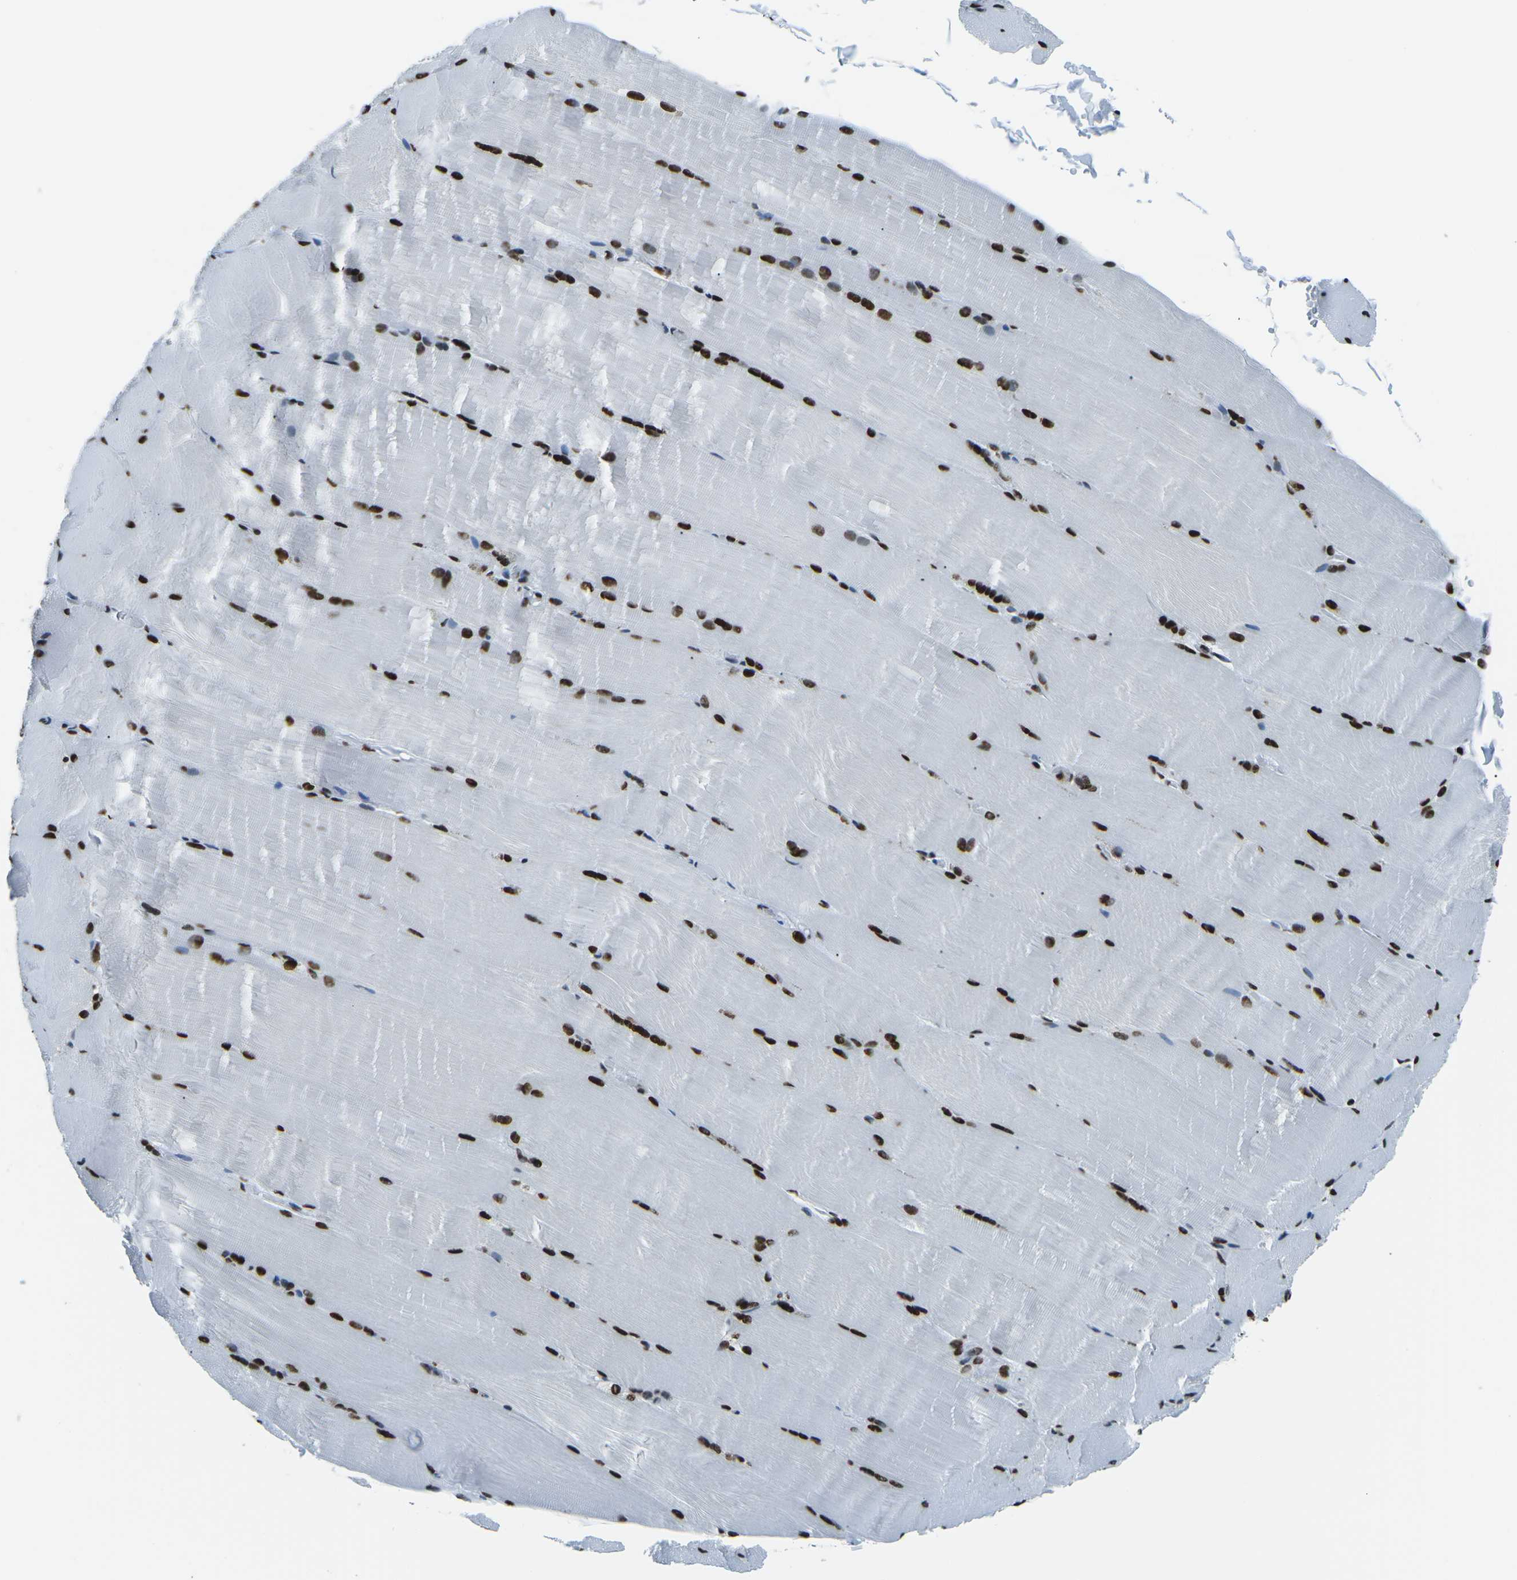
{"staining": {"intensity": "strong", "quantity": ">75%", "location": "nuclear"}, "tissue": "skeletal muscle", "cell_type": "Myocytes", "image_type": "normal", "snomed": [{"axis": "morphology", "description": "Normal tissue, NOS"}, {"axis": "topography", "description": "Skin"}, {"axis": "topography", "description": "Skeletal muscle"}], "caption": "The immunohistochemical stain shows strong nuclear staining in myocytes of unremarkable skeletal muscle. (IHC, brightfield microscopy, high magnification).", "gene": "HNRNPL", "patient": {"sex": "male", "age": 83}}